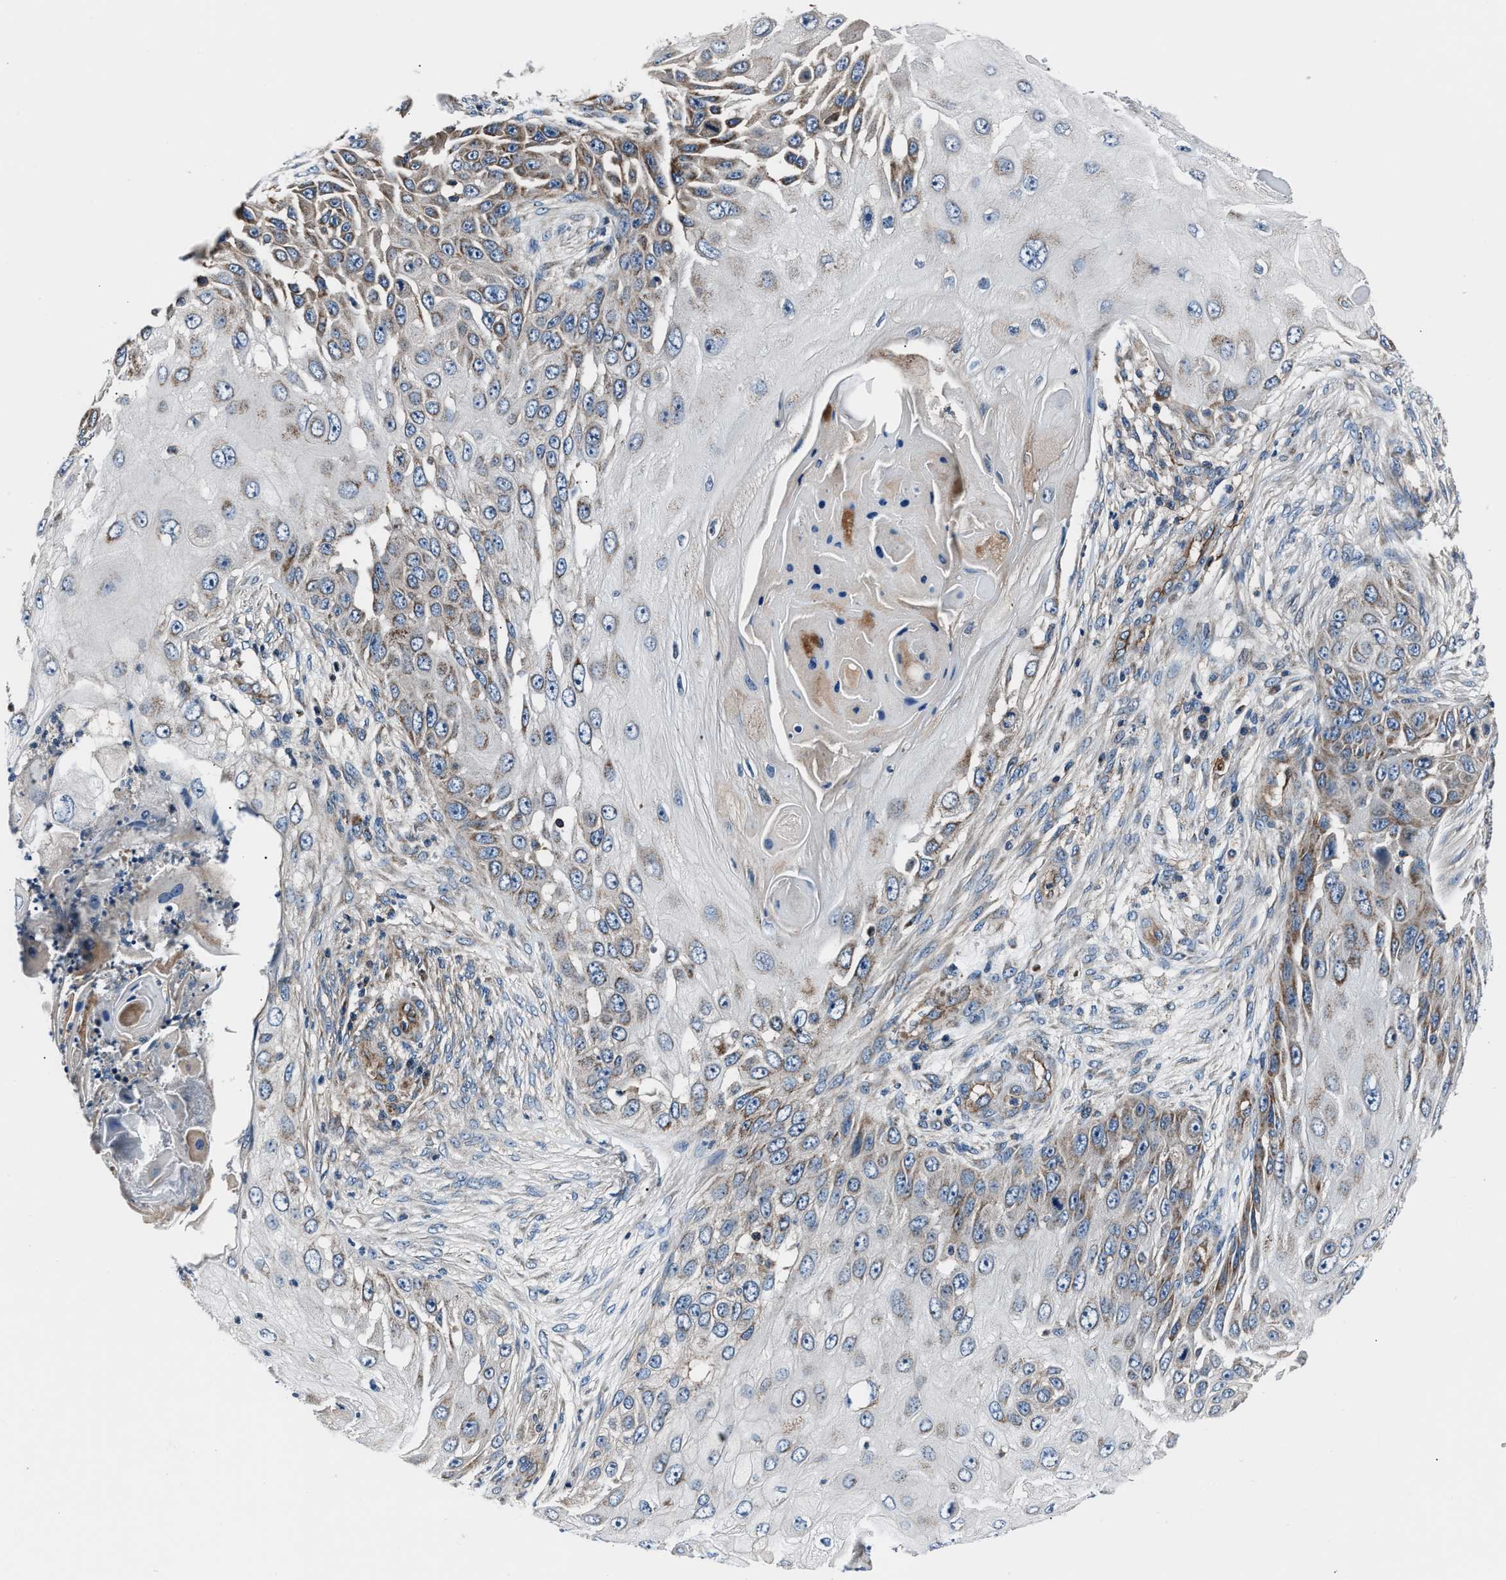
{"staining": {"intensity": "moderate", "quantity": "25%-75%", "location": "cytoplasmic/membranous"}, "tissue": "skin cancer", "cell_type": "Tumor cells", "image_type": "cancer", "snomed": [{"axis": "morphology", "description": "Squamous cell carcinoma, NOS"}, {"axis": "topography", "description": "Skin"}], "caption": "High-power microscopy captured an IHC micrograph of skin squamous cell carcinoma, revealing moderate cytoplasmic/membranous expression in about 25%-75% of tumor cells. (Brightfield microscopy of DAB IHC at high magnification).", "gene": "GGCT", "patient": {"sex": "female", "age": 44}}